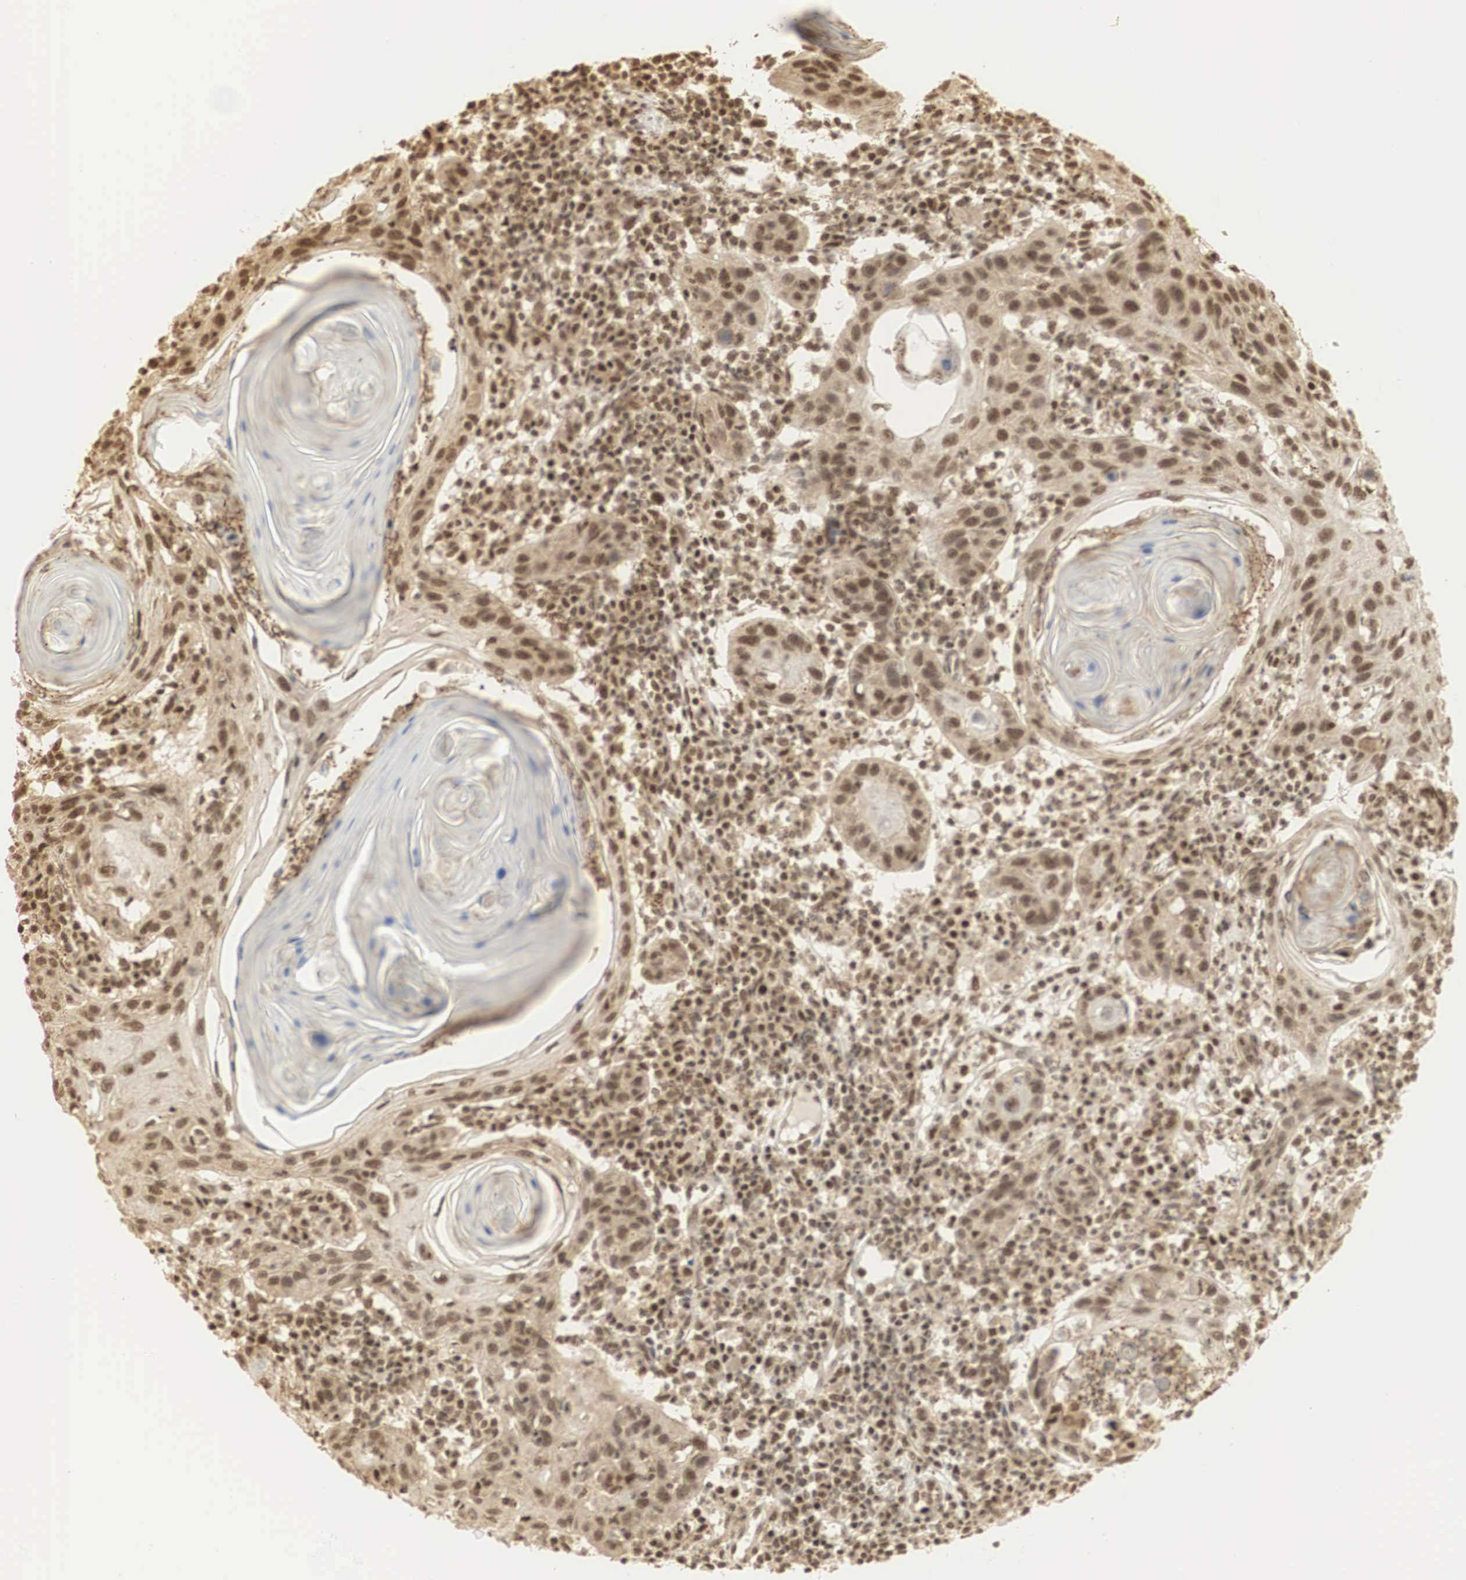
{"staining": {"intensity": "strong", "quantity": ">75%", "location": "cytoplasmic/membranous,nuclear"}, "tissue": "skin cancer", "cell_type": "Tumor cells", "image_type": "cancer", "snomed": [{"axis": "morphology", "description": "Squamous cell carcinoma, NOS"}, {"axis": "topography", "description": "Skin"}], "caption": "A photomicrograph showing strong cytoplasmic/membranous and nuclear positivity in about >75% of tumor cells in skin cancer (squamous cell carcinoma), as visualized by brown immunohistochemical staining.", "gene": "RNF113A", "patient": {"sex": "female", "age": 74}}